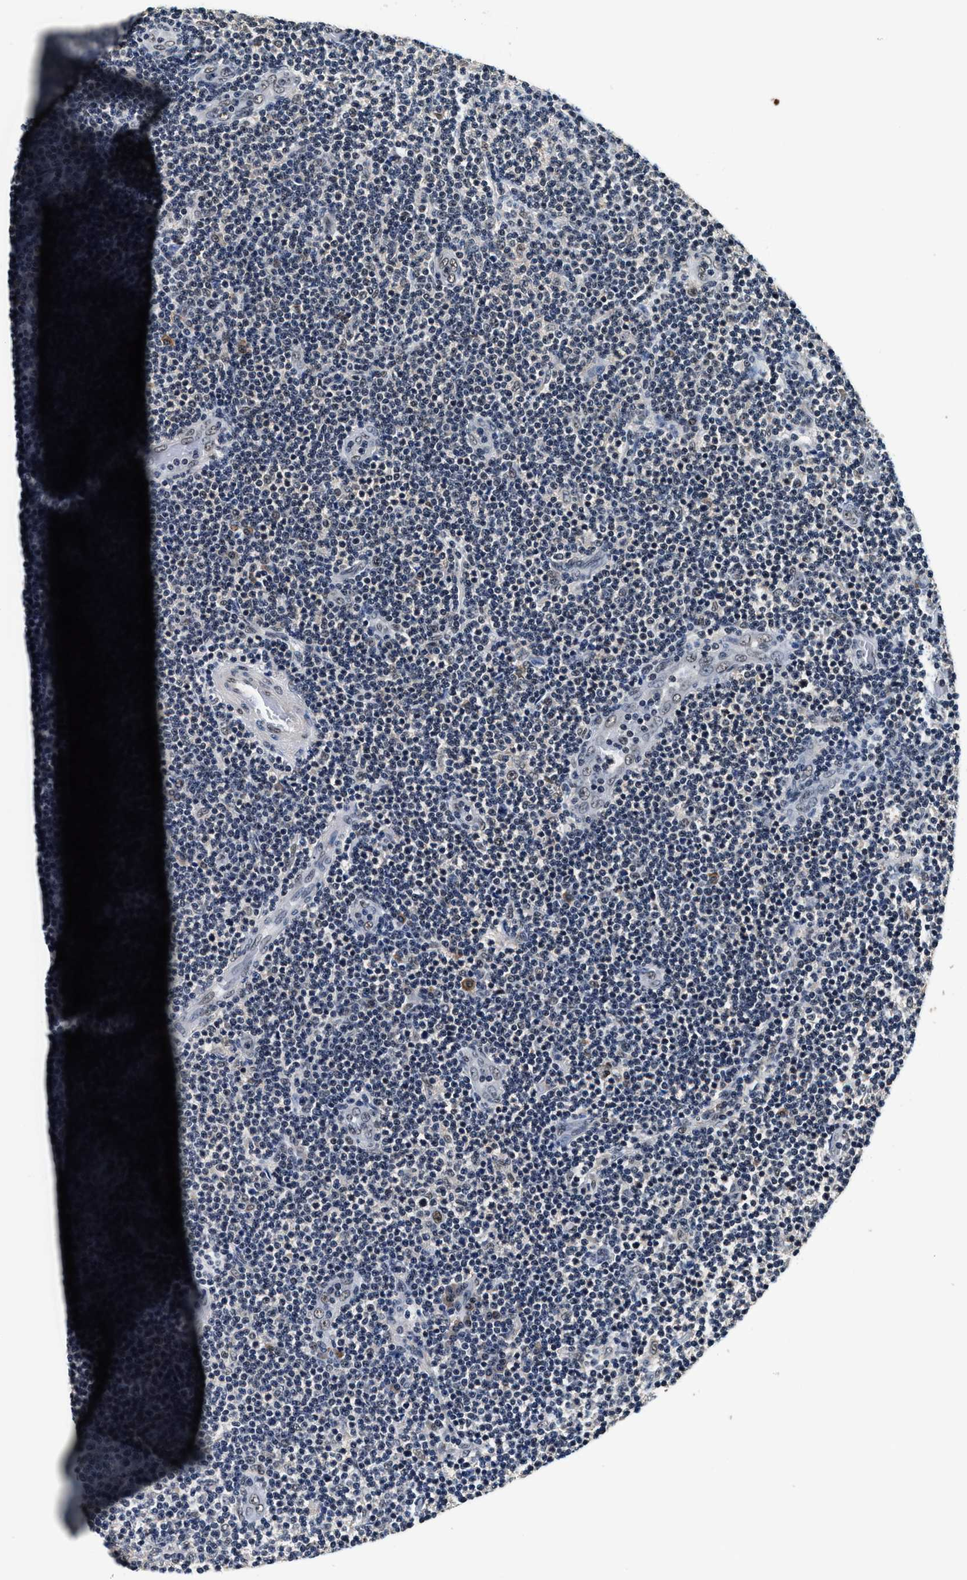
{"staining": {"intensity": "weak", "quantity": "25%-75%", "location": "nuclear"}, "tissue": "lymphoma", "cell_type": "Tumor cells", "image_type": "cancer", "snomed": [{"axis": "morphology", "description": "Malignant lymphoma, non-Hodgkin's type, Low grade"}, {"axis": "topography", "description": "Lymph node"}], "caption": "This is an image of immunohistochemistry staining of lymphoma, which shows weak staining in the nuclear of tumor cells.", "gene": "USP16", "patient": {"sex": "male", "age": 83}}